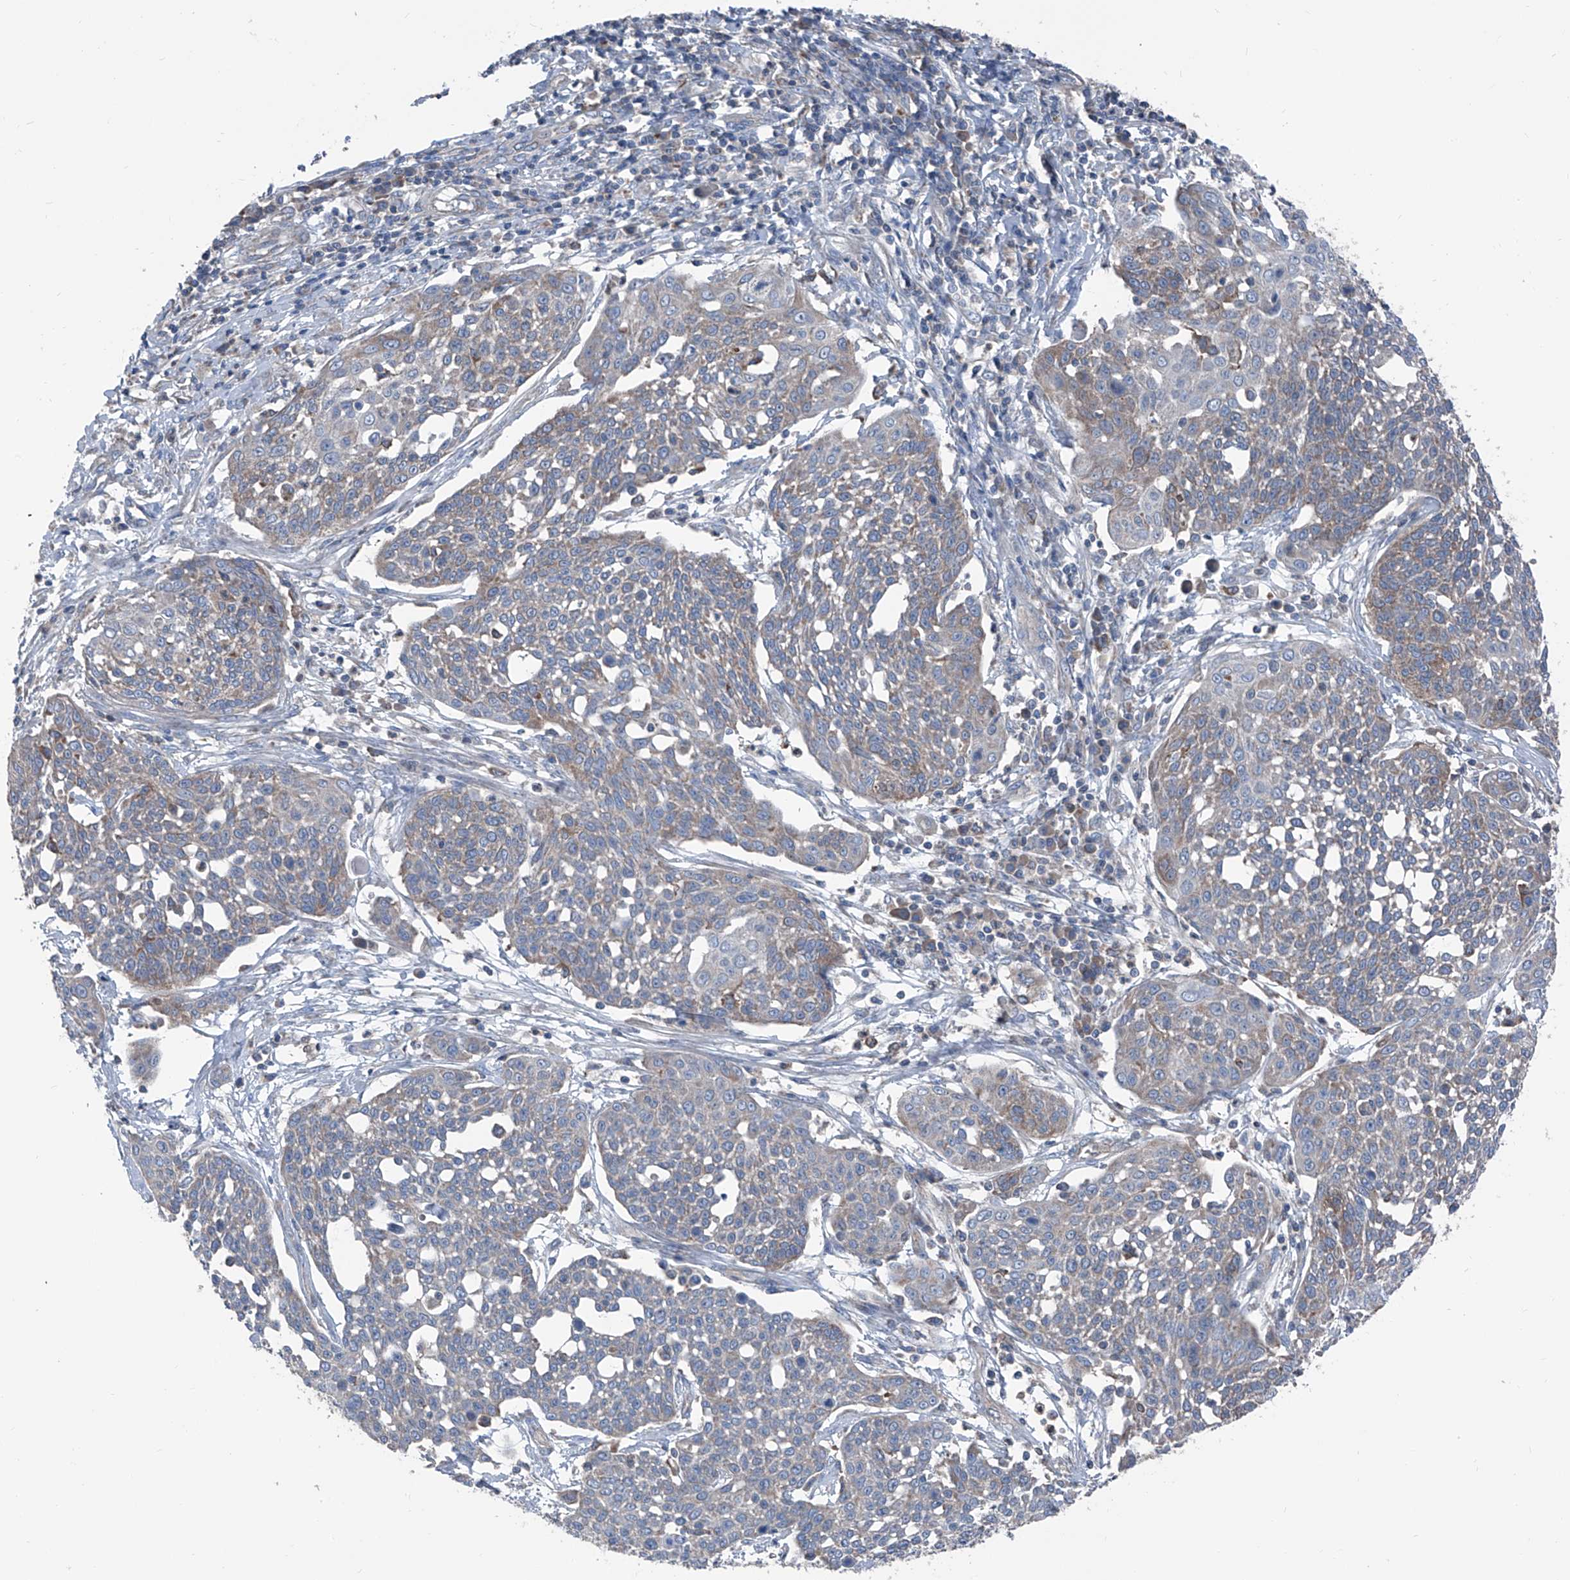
{"staining": {"intensity": "moderate", "quantity": "25%-75%", "location": "cytoplasmic/membranous"}, "tissue": "cervical cancer", "cell_type": "Tumor cells", "image_type": "cancer", "snomed": [{"axis": "morphology", "description": "Squamous cell carcinoma, NOS"}, {"axis": "topography", "description": "Cervix"}], "caption": "A micrograph of human cervical squamous cell carcinoma stained for a protein shows moderate cytoplasmic/membranous brown staining in tumor cells.", "gene": "GPAT3", "patient": {"sex": "female", "age": 34}}